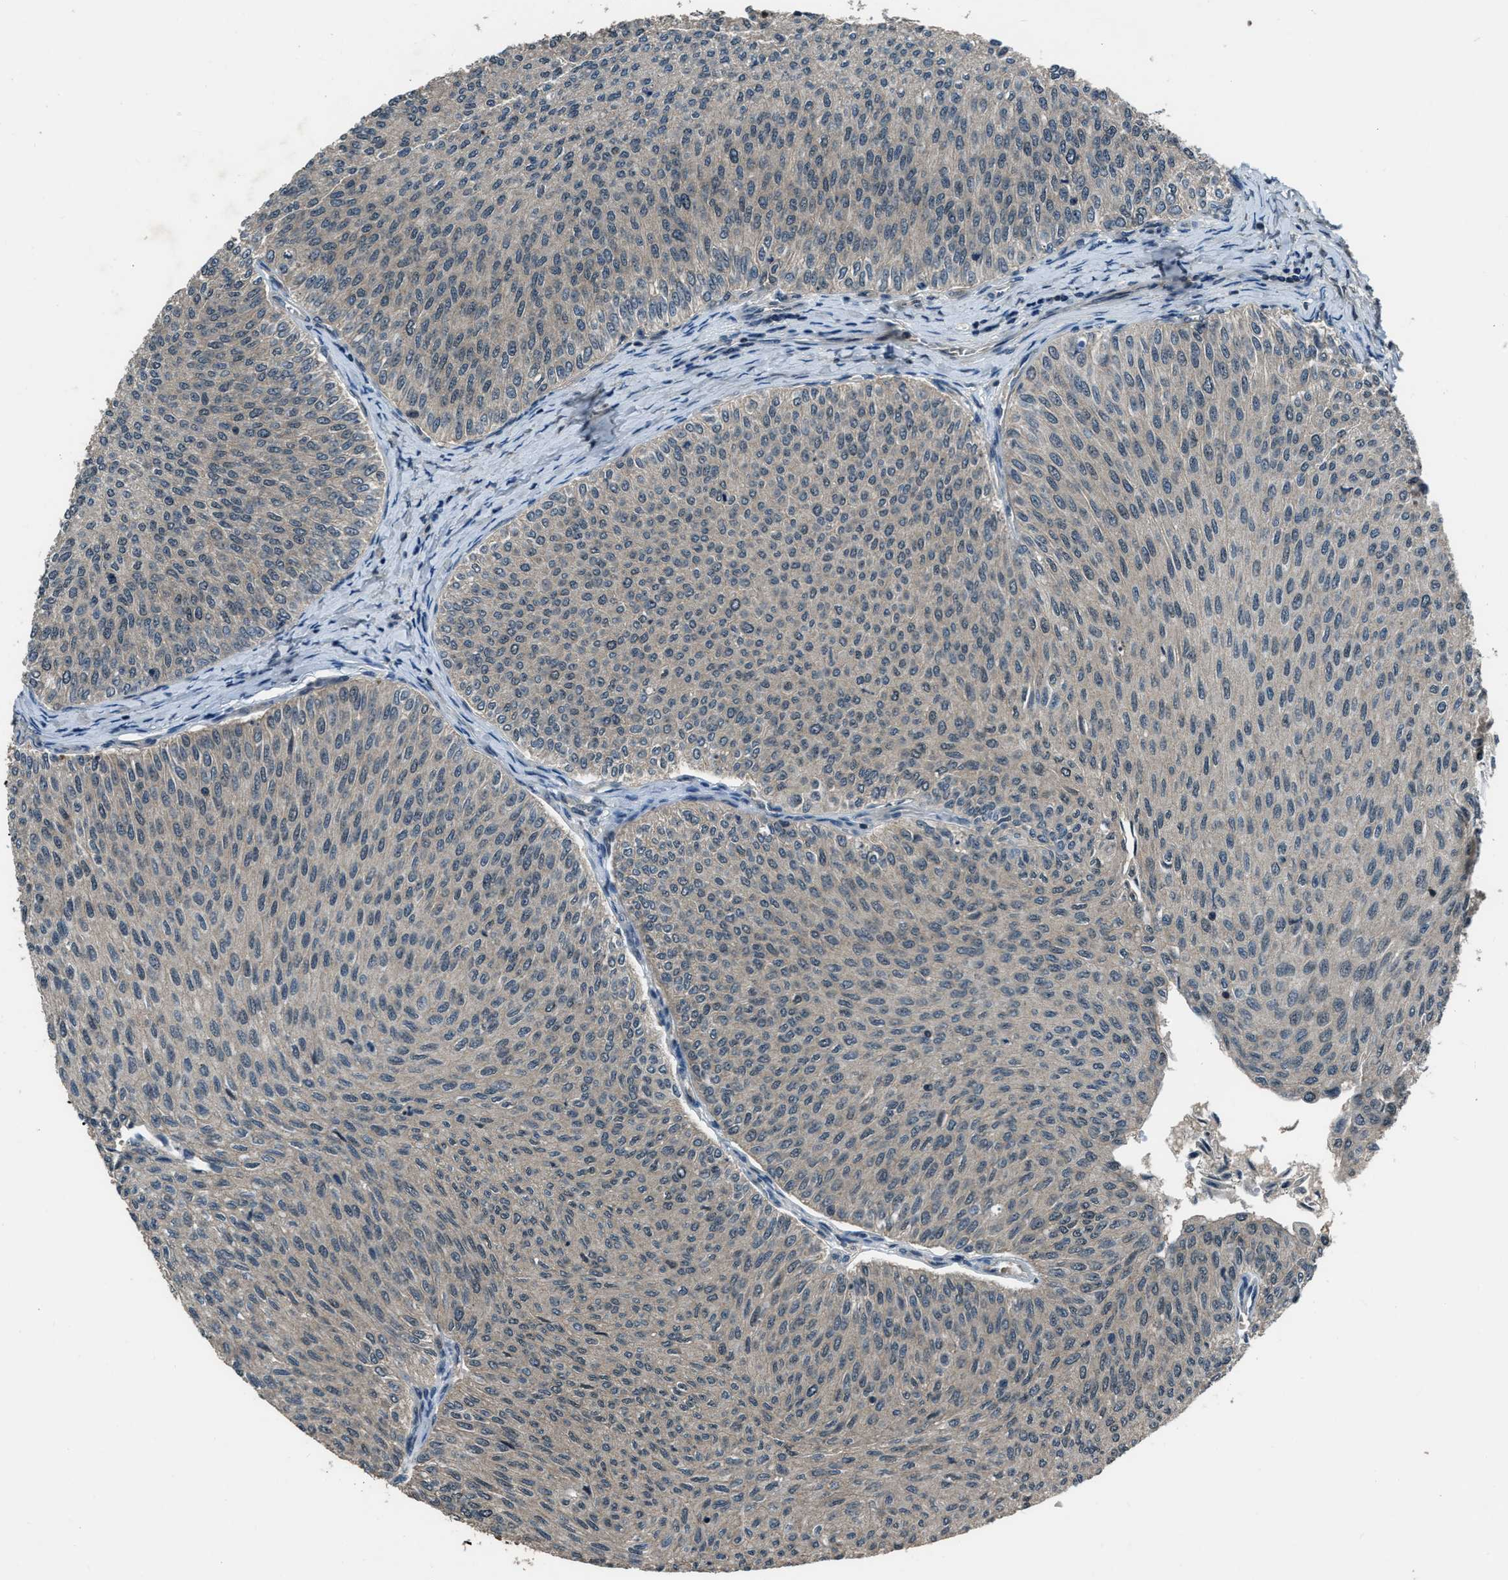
{"staining": {"intensity": "weak", "quantity": "25%-75%", "location": "cytoplasmic/membranous"}, "tissue": "urothelial cancer", "cell_type": "Tumor cells", "image_type": "cancer", "snomed": [{"axis": "morphology", "description": "Urothelial carcinoma, Low grade"}, {"axis": "topography", "description": "Urinary bladder"}], "caption": "Urothelial carcinoma (low-grade) stained for a protein reveals weak cytoplasmic/membranous positivity in tumor cells.", "gene": "NUDCD3", "patient": {"sex": "male", "age": 78}}